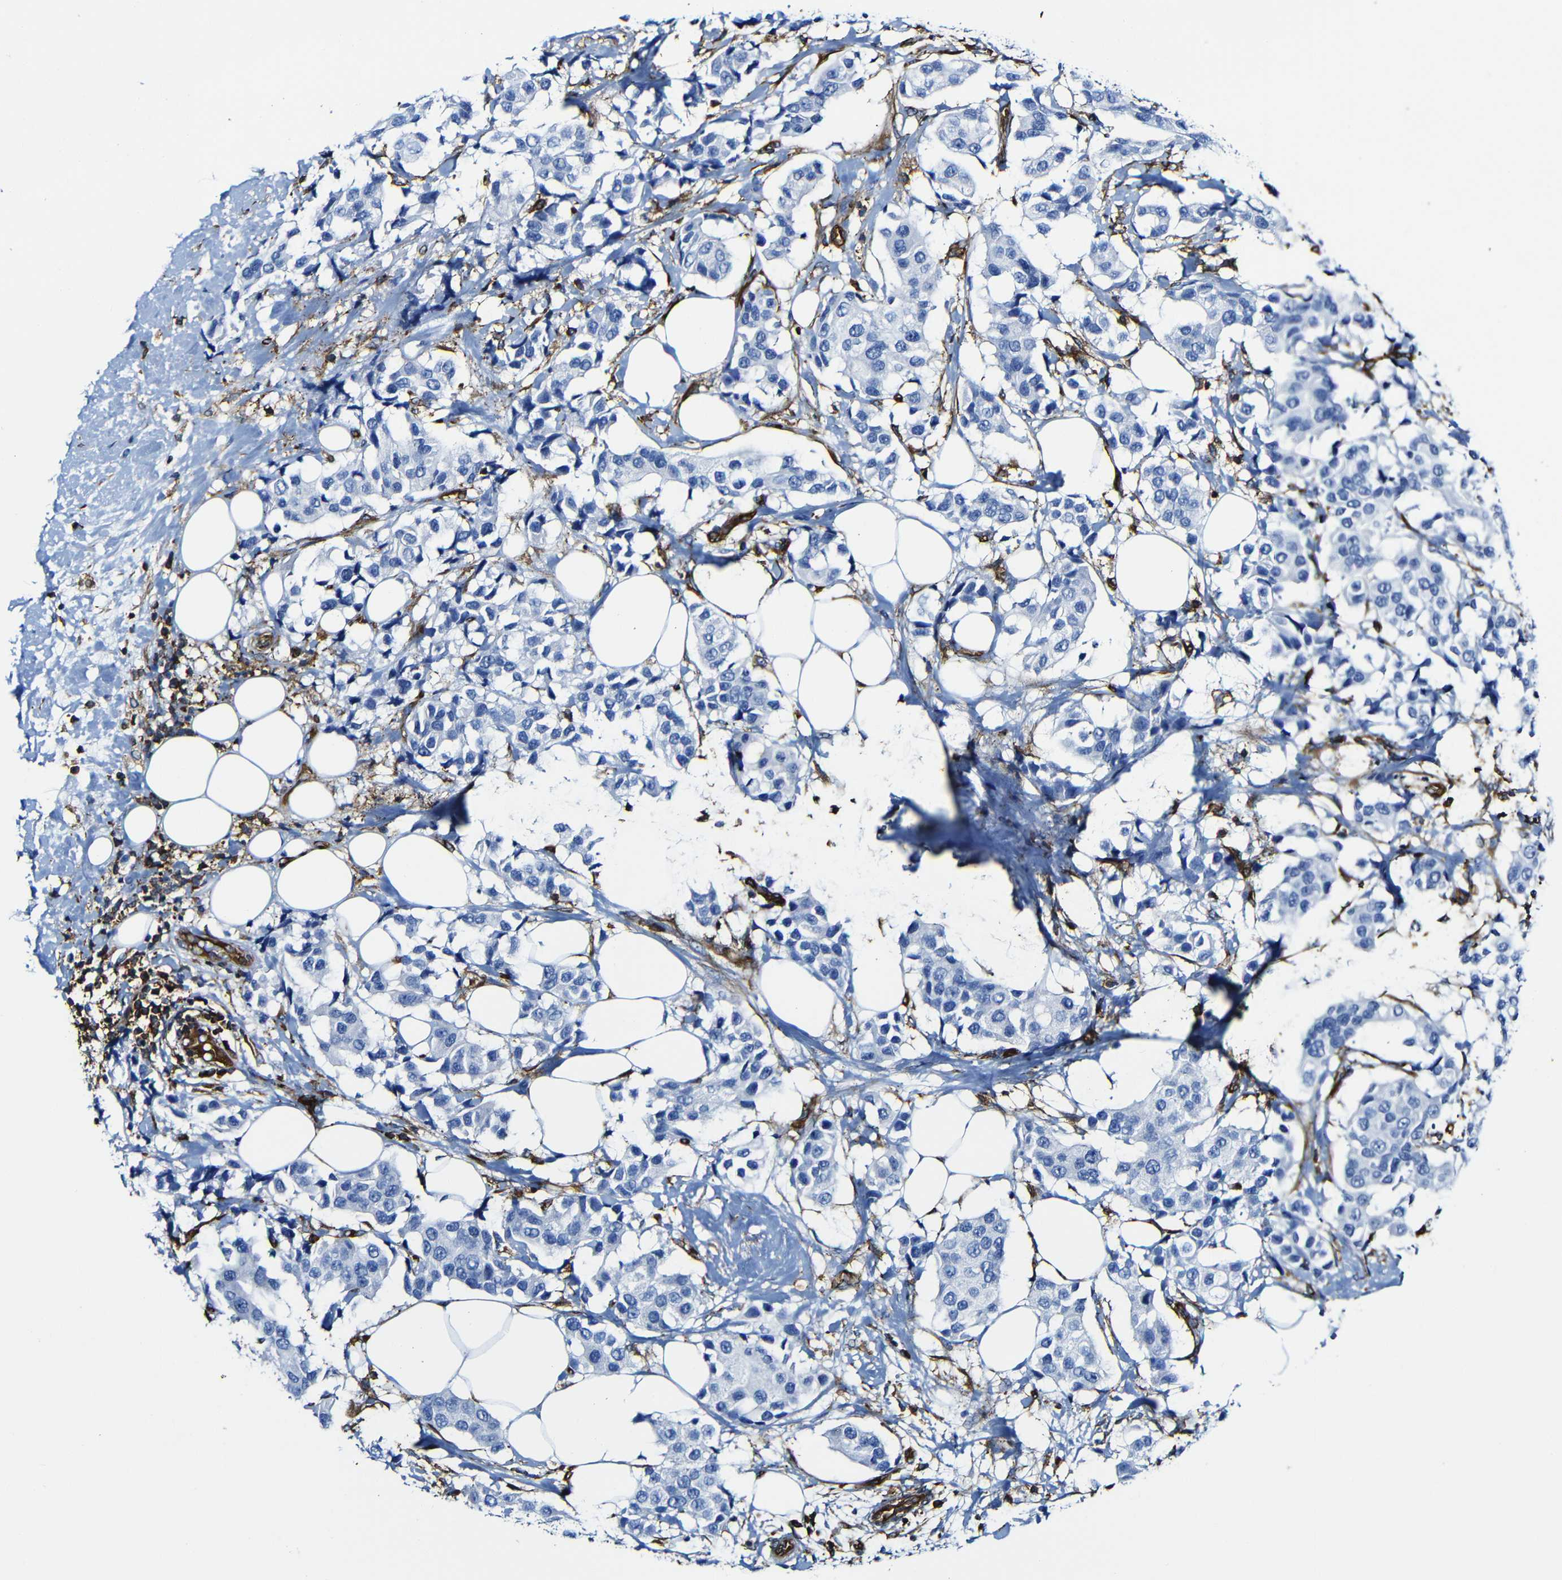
{"staining": {"intensity": "negative", "quantity": "none", "location": "none"}, "tissue": "breast cancer", "cell_type": "Tumor cells", "image_type": "cancer", "snomed": [{"axis": "morphology", "description": "Normal tissue, NOS"}, {"axis": "morphology", "description": "Duct carcinoma"}, {"axis": "topography", "description": "Breast"}], "caption": "Histopathology image shows no significant protein positivity in tumor cells of breast cancer (infiltrating ductal carcinoma).", "gene": "MSN", "patient": {"sex": "female", "age": 39}}